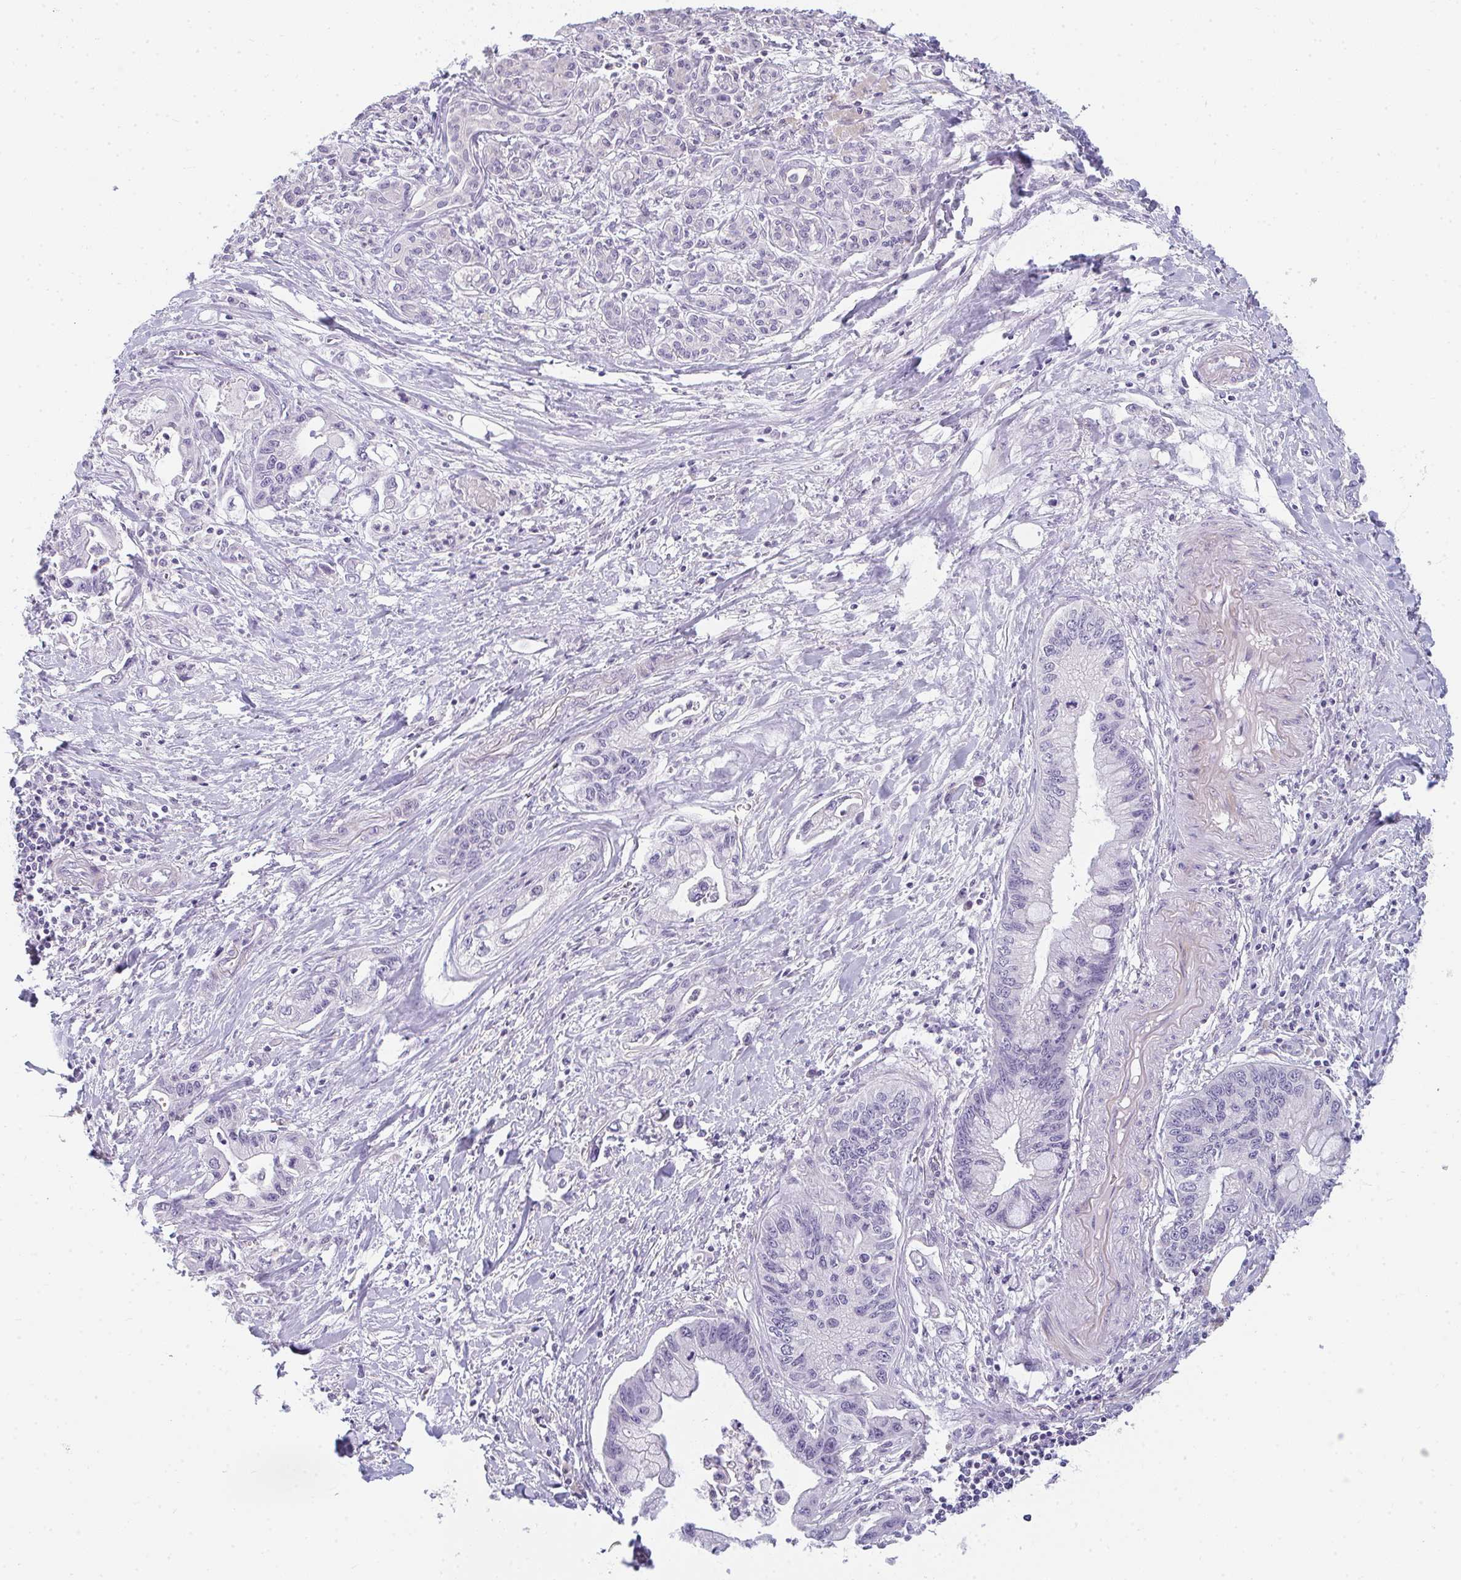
{"staining": {"intensity": "negative", "quantity": "none", "location": "none"}, "tissue": "pancreatic cancer", "cell_type": "Tumor cells", "image_type": "cancer", "snomed": [{"axis": "morphology", "description": "Adenocarcinoma, NOS"}, {"axis": "topography", "description": "Pancreas"}], "caption": "Protein analysis of adenocarcinoma (pancreatic) exhibits no significant staining in tumor cells.", "gene": "PPP1R3G", "patient": {"sex": "male", "age": 61}}